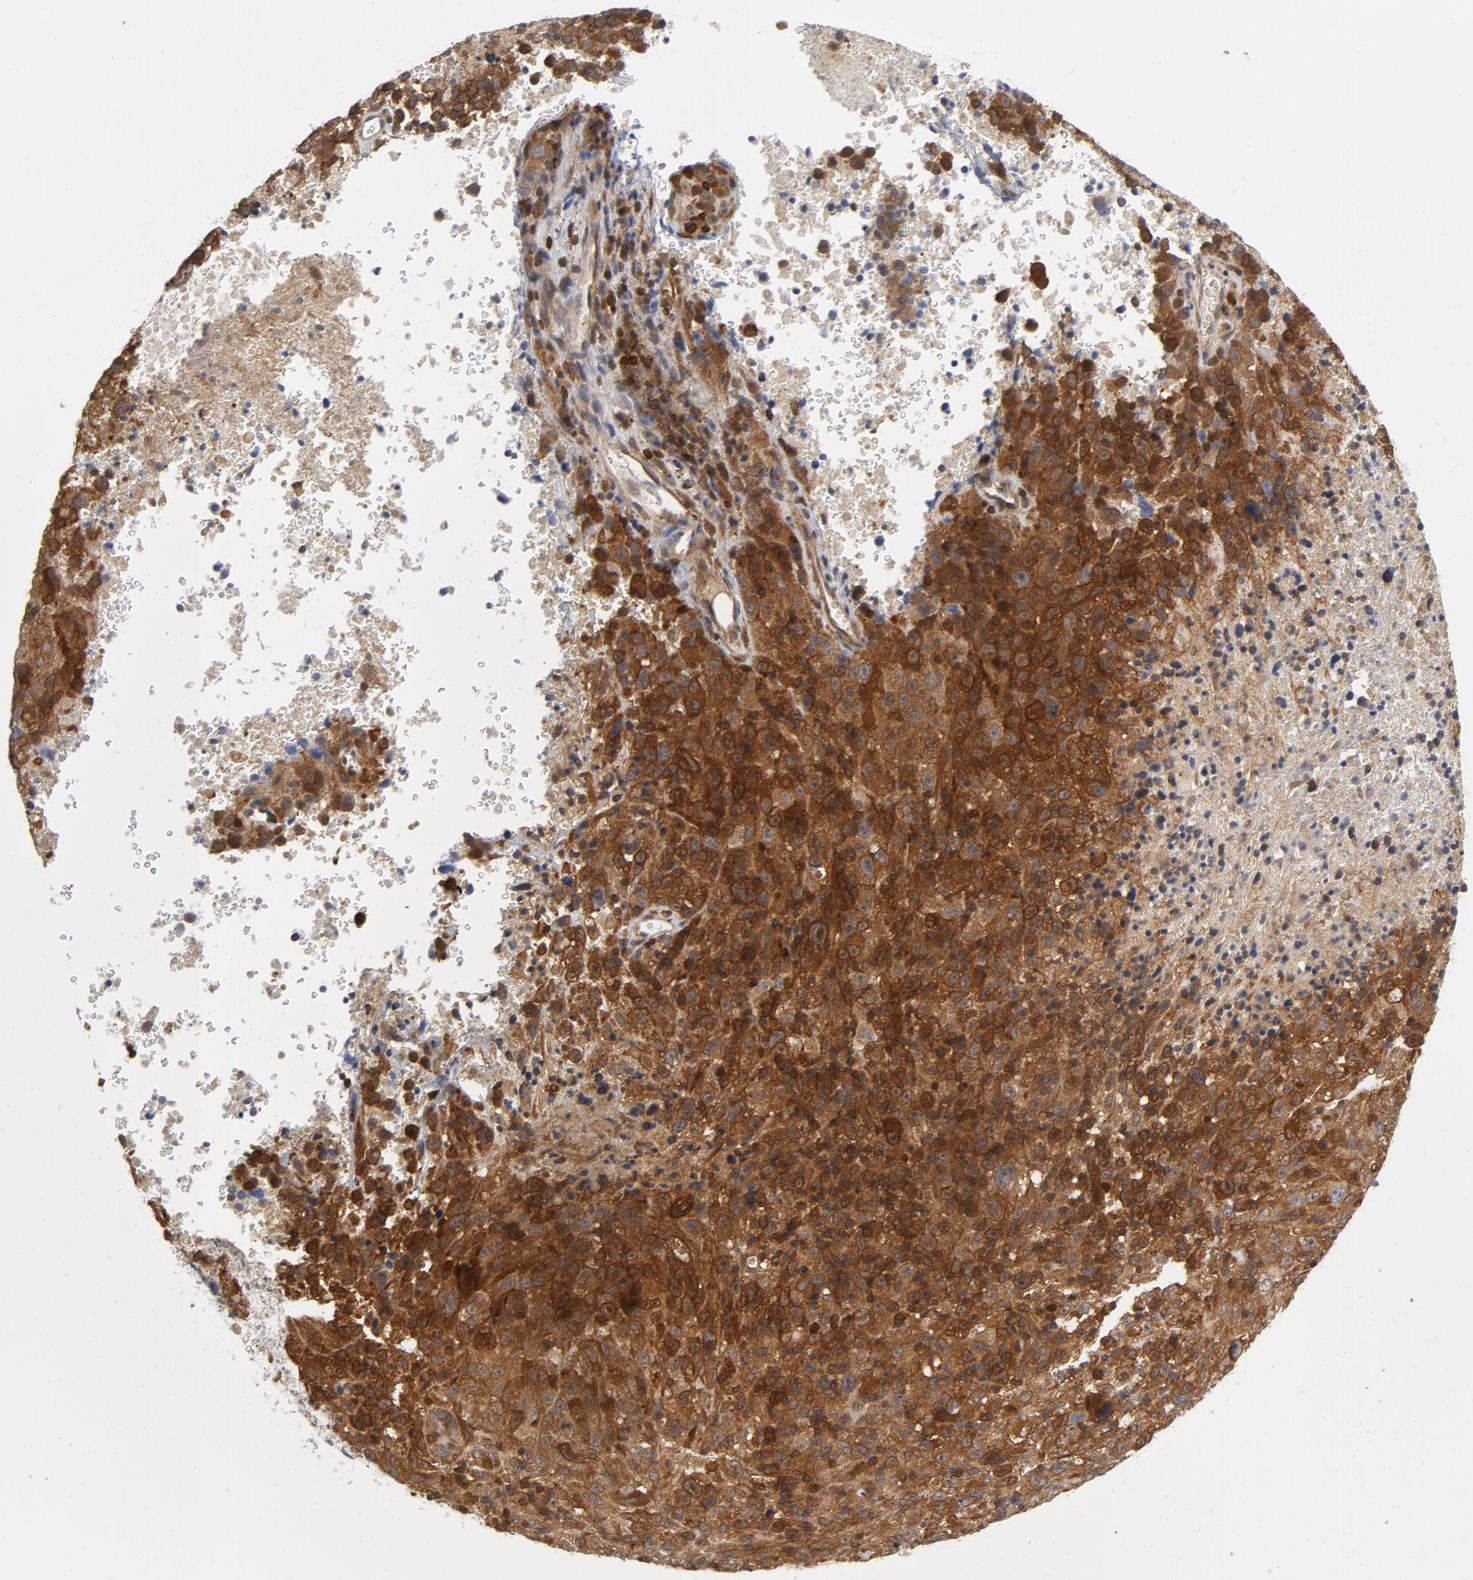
{"staining": {"intensity": "strong", "quantity": ">75%", "location": "cytoplasmic/membranous"}, "tissue": "melanoma", "cell_type": "Tumor cells", "image_type": "cancer", "snomed": [{"axis": "morphology", "description": "Malignant melanoma, Metastatic site"}, {"axis": "topography", "description": "Cerebral cortex"}], "caption": "Protein analysis of malignant melanoma (metastatic site) tissue exhibits strong cytoplasmic/membranous positivity in approximately >75% of tumor cells.", "gene": "TRADD", "patient": {"sex": "female", "age": 52}}